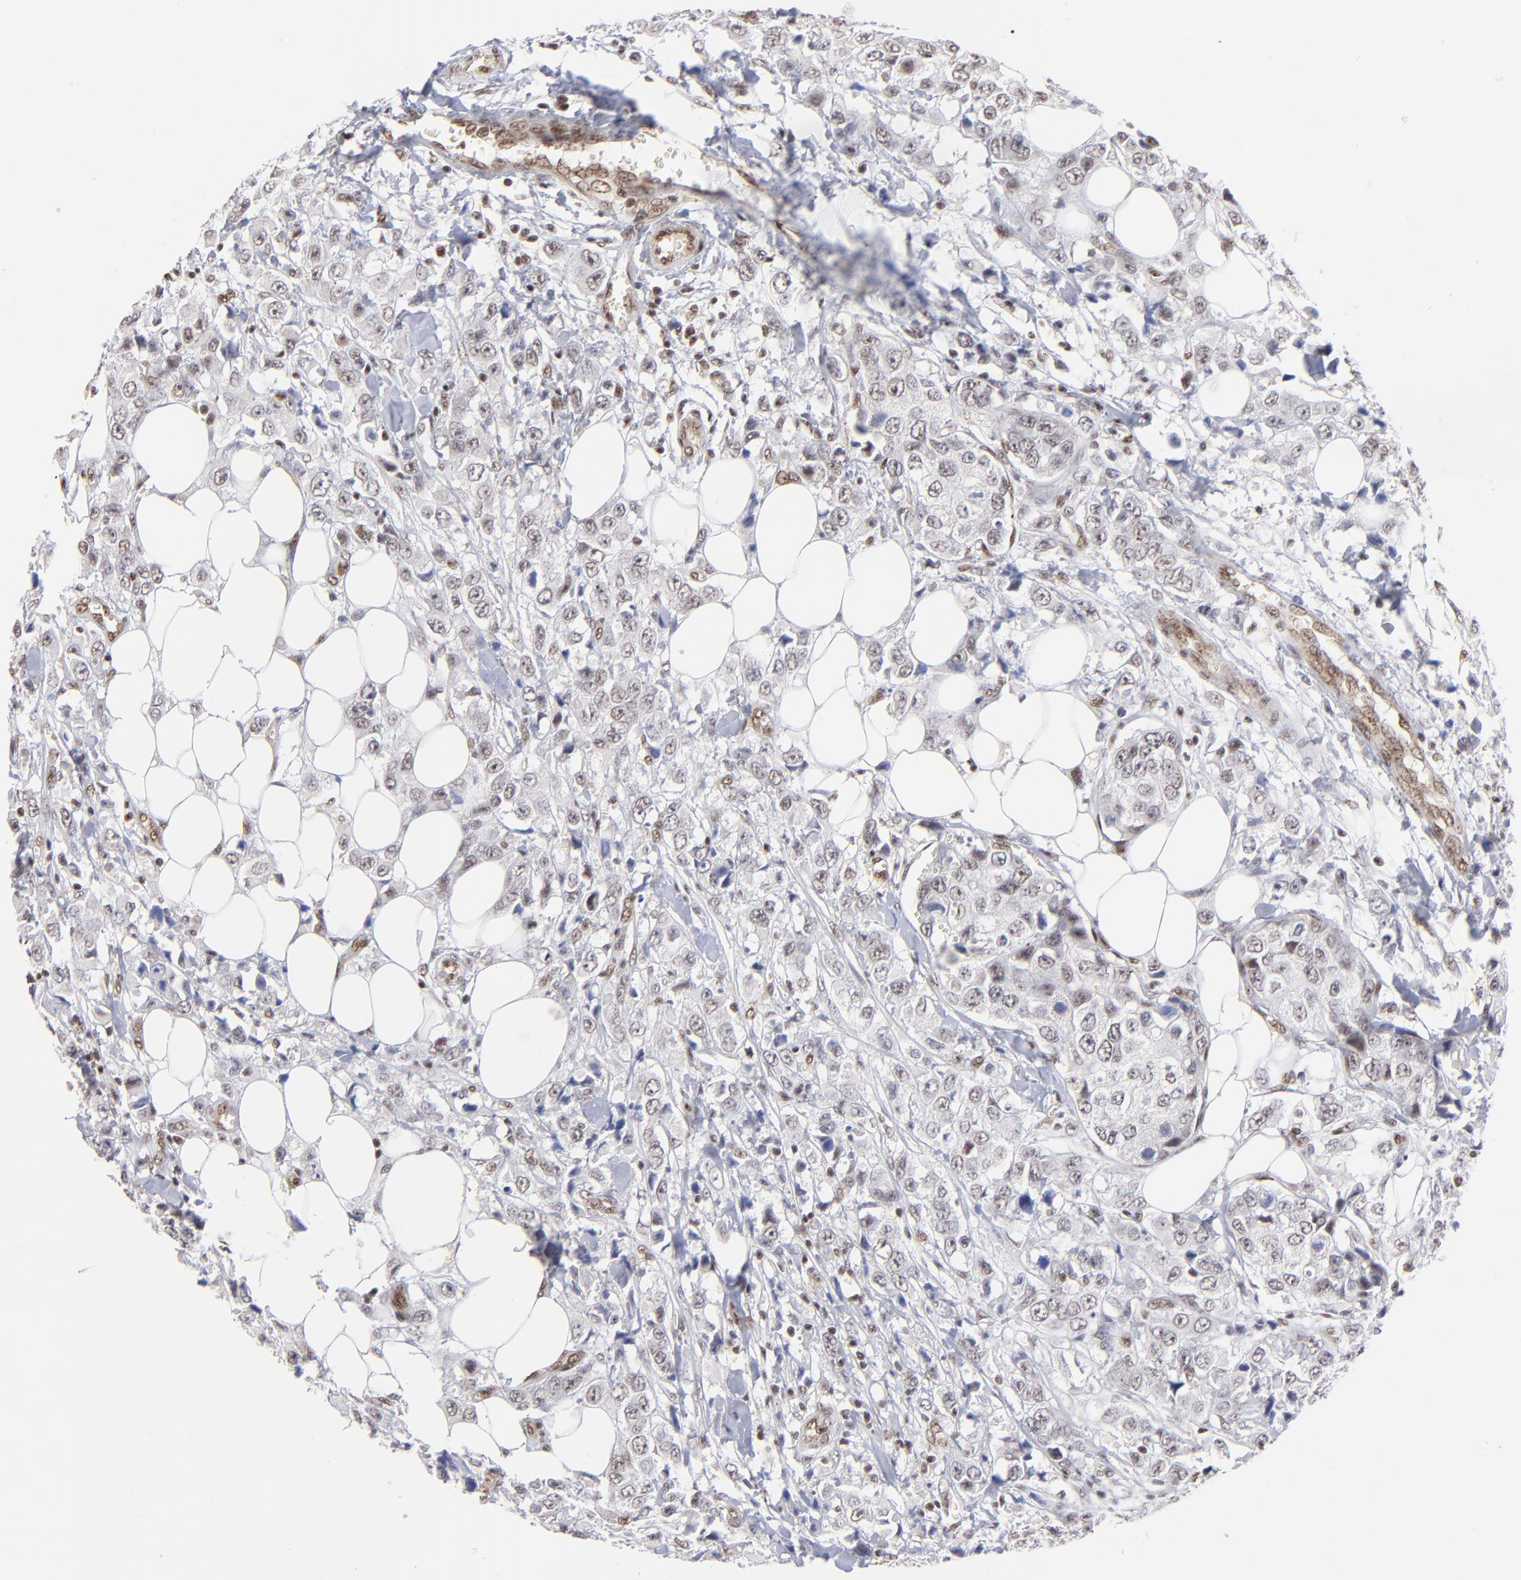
{"staining": {"intensity": "weak", "quantity": "<25%", "location": "nuclear"}, "tissue": "breast cancer", "cell_type": "Tumor cells", "image_type": "cancer", "snomed": [{"axis": "morphology", "description": "Duct carcinoma"}, {"axis": "topography", "description": "Breast"}], "caption": "An immunohistochemistry micrograph of intraductal carcinoma (breast) is shown. There is no staining in tumor cells of intraductal carcinoma (breast).", "gene": "GABPA", "patient": {"sex": "female", "age": 58}}